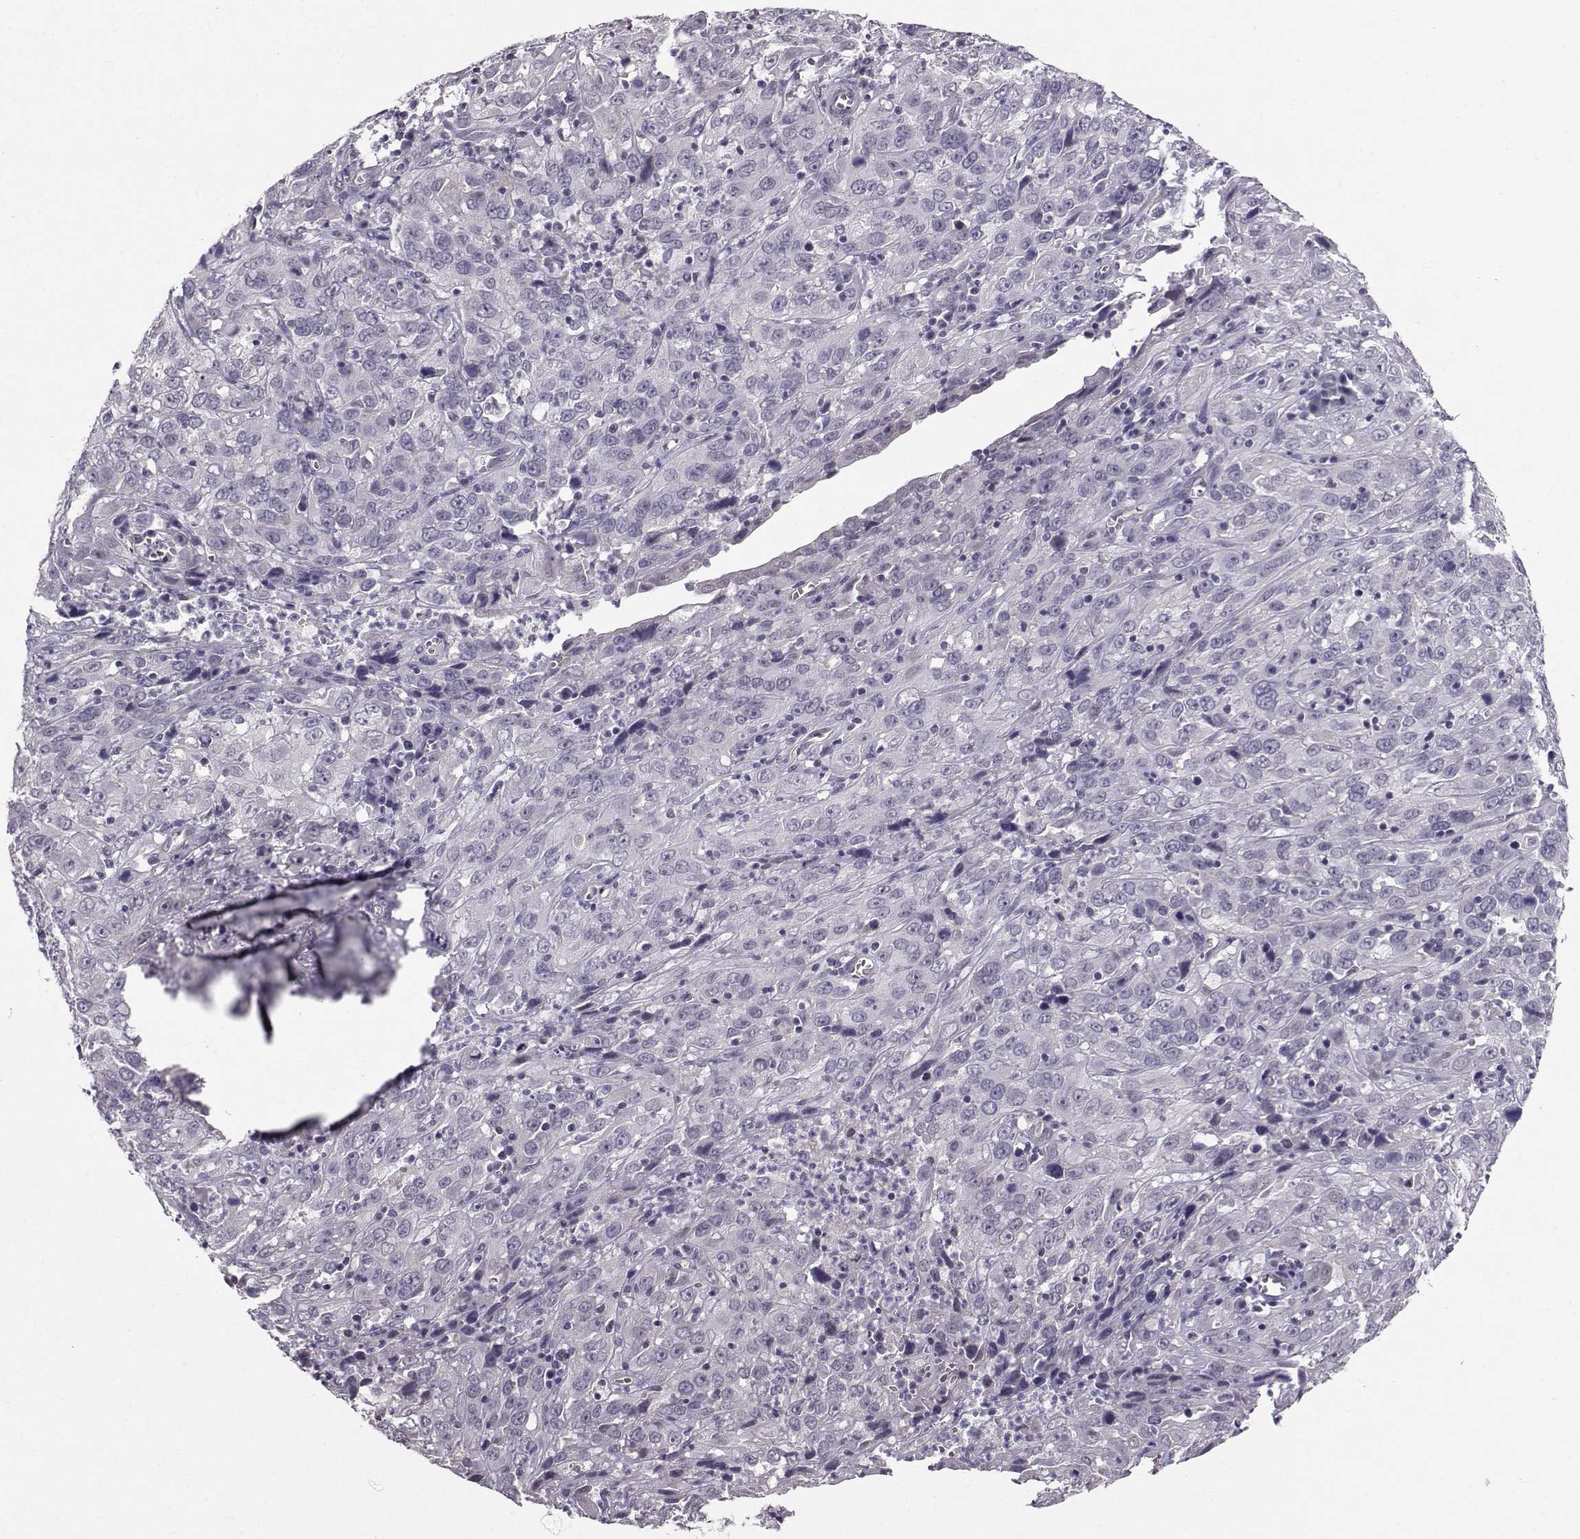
{"staining": {"intensity": "negative", "quantity": "none", "location": "none"}, "tissue": "cervical cancer", "cell_type": "Tumor cells", "image_type": "cancer", "snomed": [{"axis": "morphology", "description": "Squamous cell carcinoma, NOS"}, {"axis": "topography", "description": "Cervix"}], "caption": "Micrograph shows no protein staining in tumor cells of cervical cancer (squamous cell carcinoma) tissue.", "gene": "TSPYL5", "patient": {"sex": "female", "age": 32}}